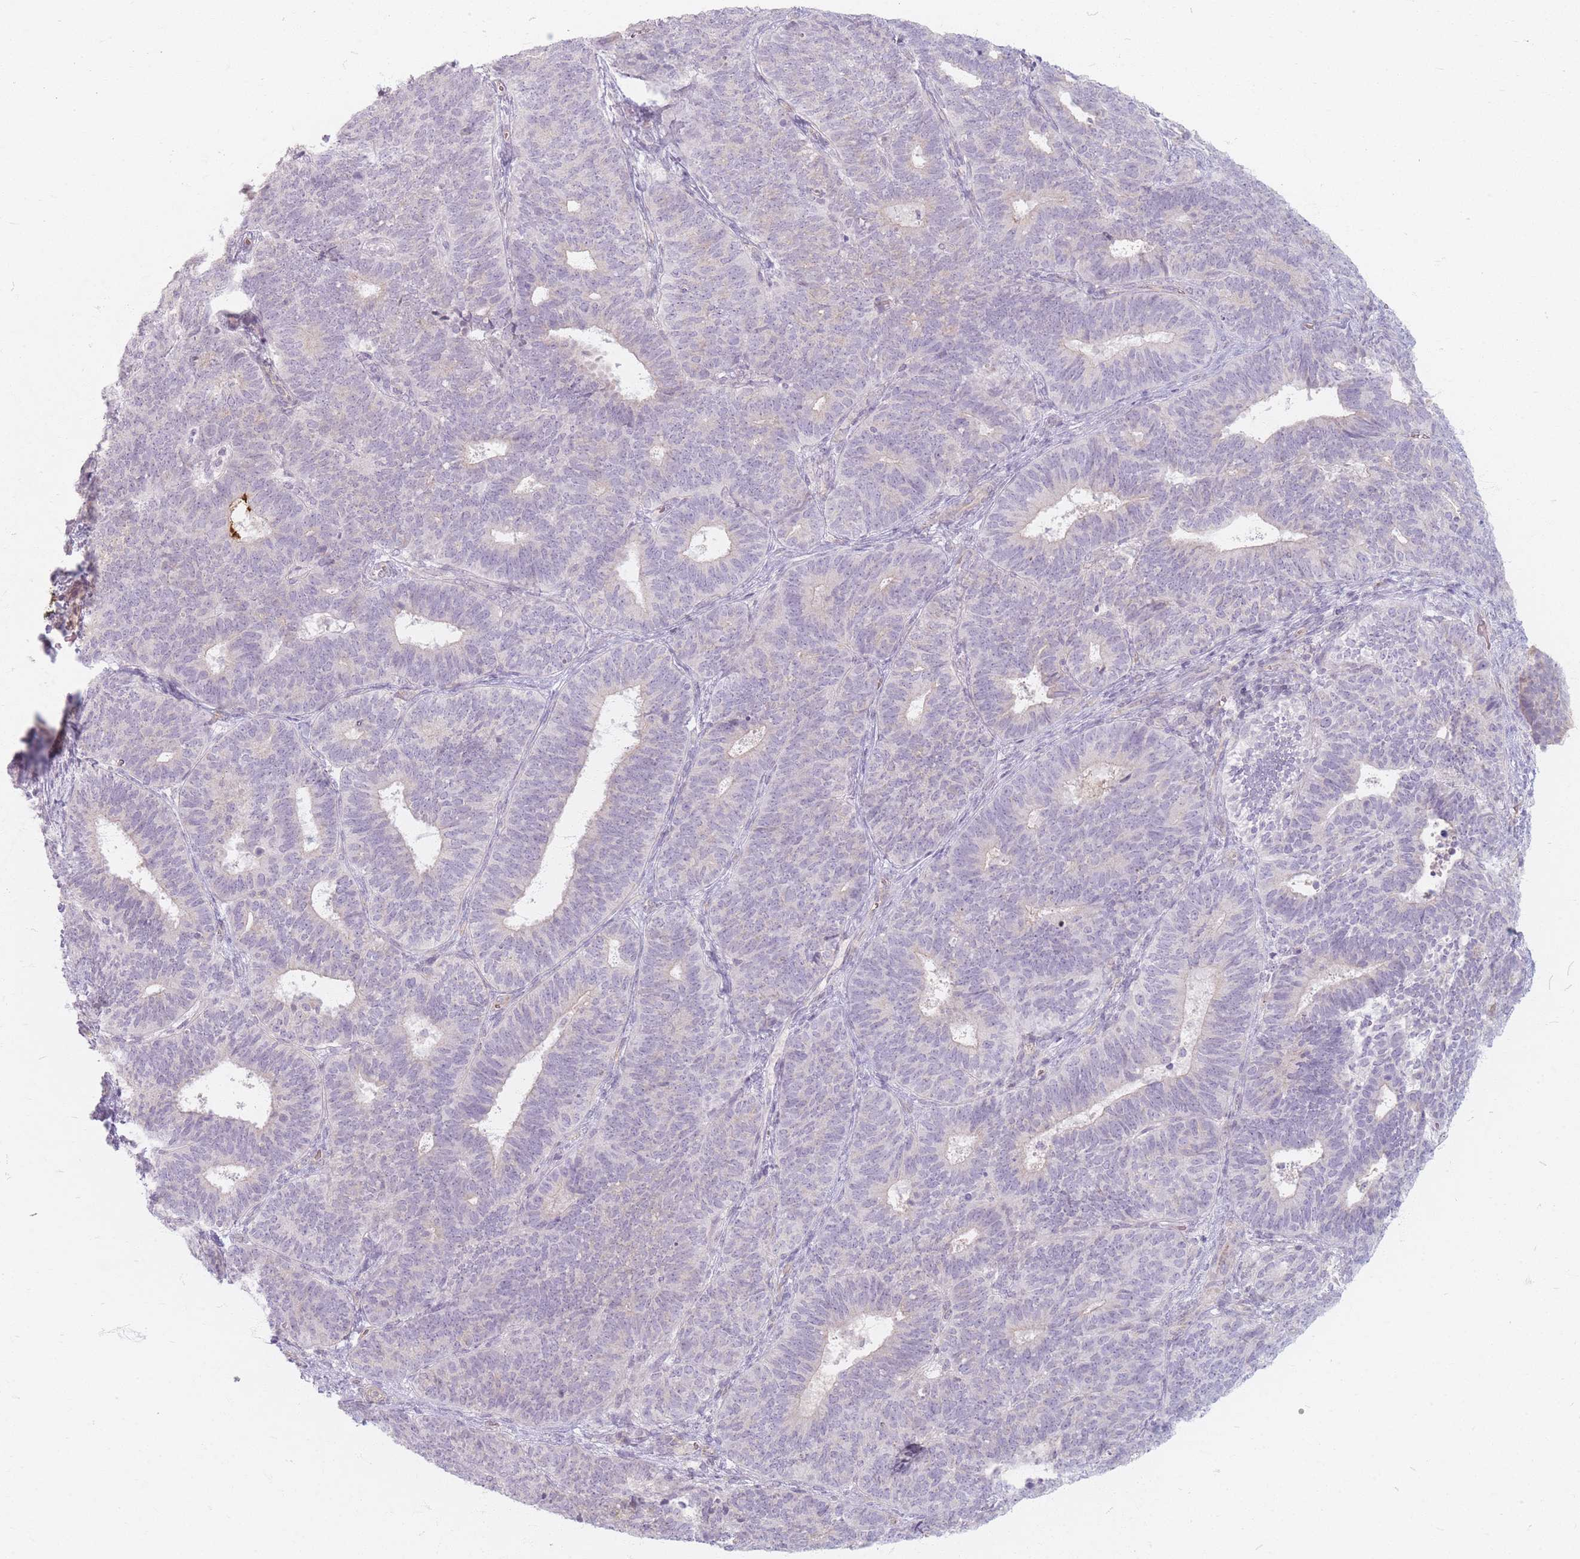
{"staining": {"intensity": "negative", "quantity": "none", "location": "none"}, "tissue": "endometrial cancer", "cell_type": "Tumor cells", "image_type": "cancer", "snomed": [{"axis": "morphology", "description": "Adenocarcinoma, NOS"}, {"axis": "topography", "description": "Endometrium"}], "caption": "Tumor cells are negative for protein expression in human adenocarcinoma (endometrial).", "gene": "CHCHD7", "patient": {"sex": "female", "age": 70}}